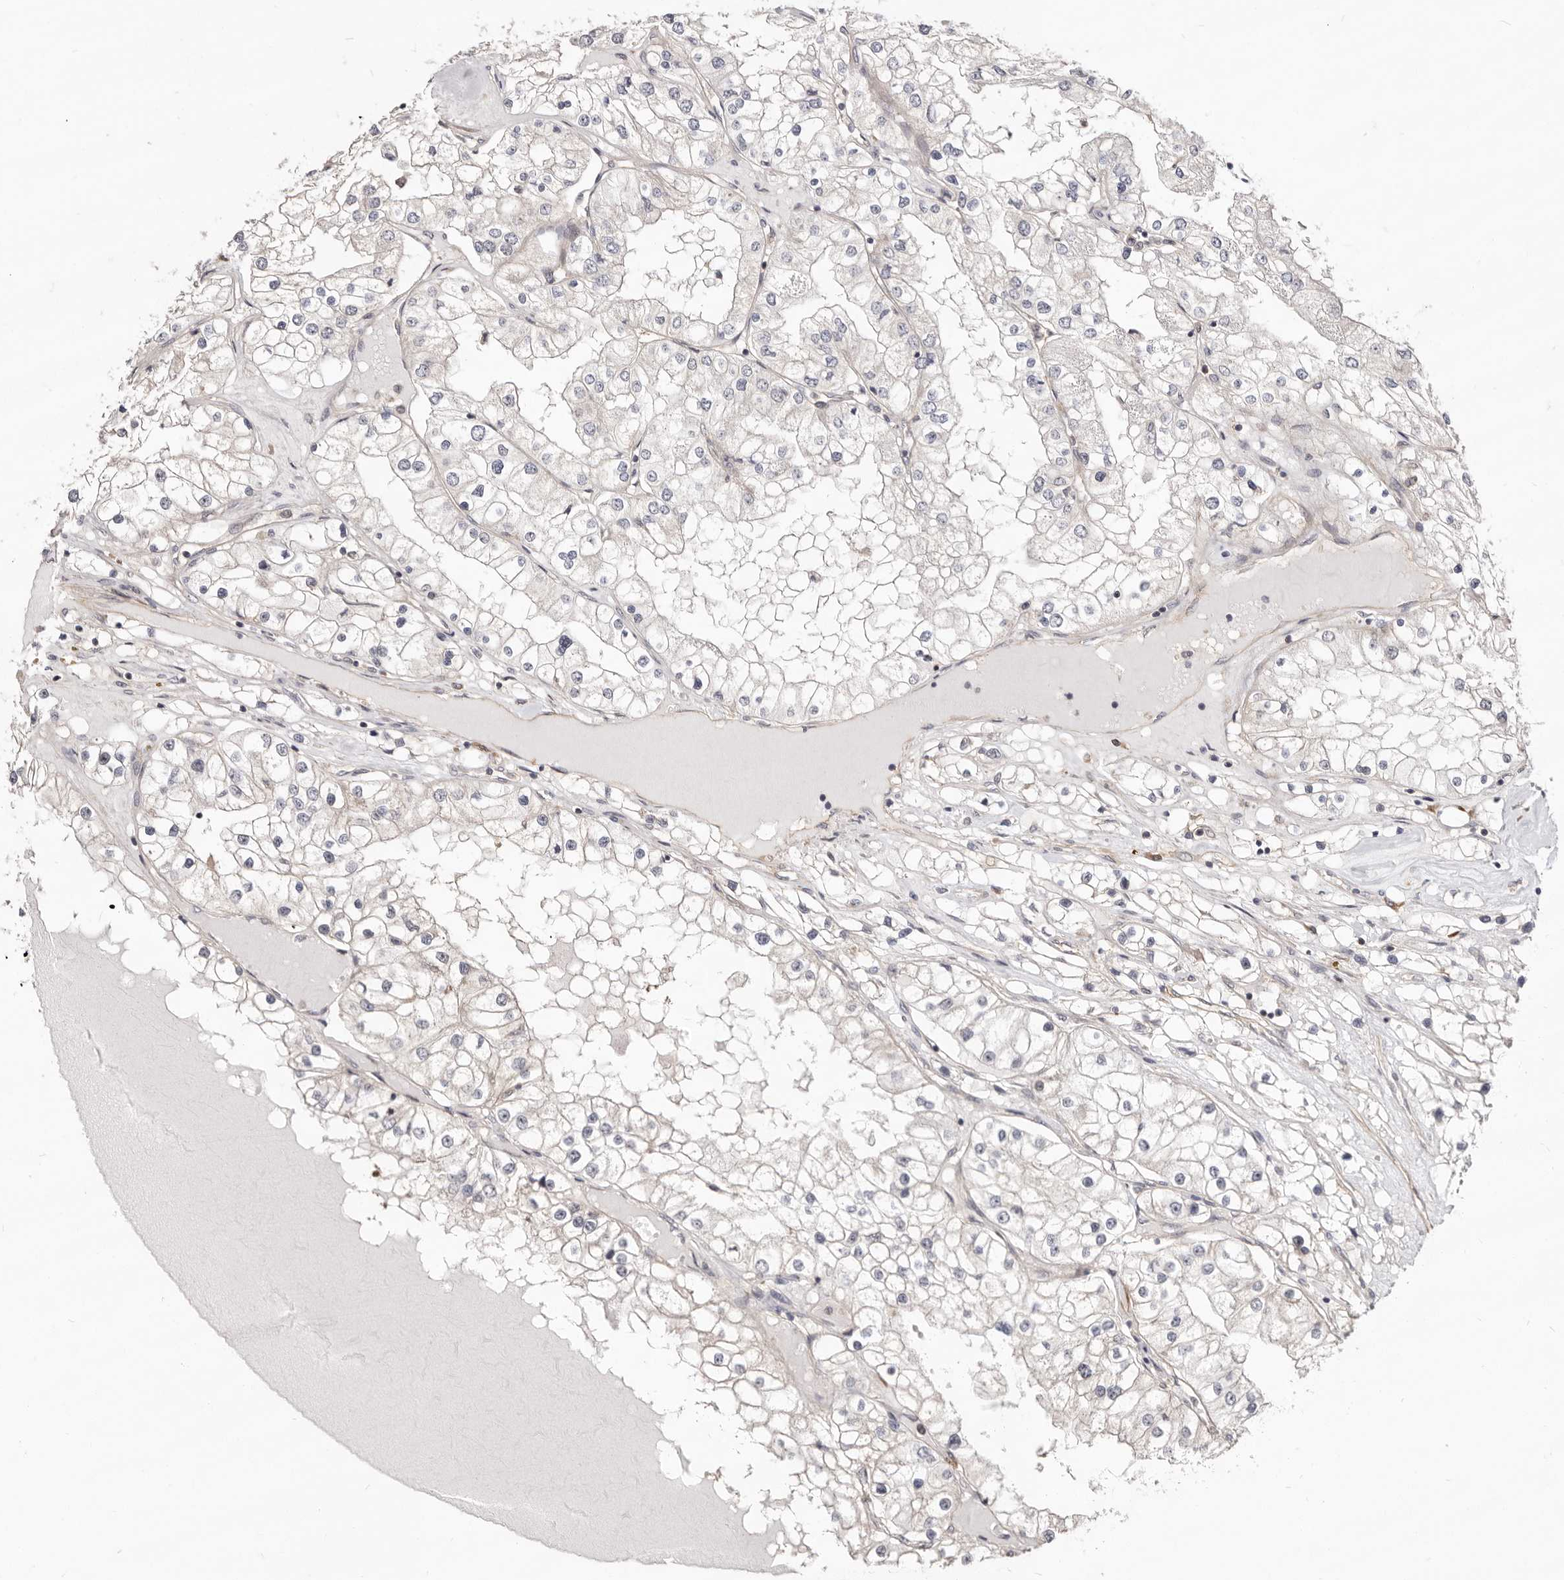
{"staining": {"intensity": "negative", "quantity": "none", "location": "none"}, "tissue": "renal cancer", "cell_type": "Tumor cells", "image_type": "cancer", "snomed": [{"axis": "morphology", "description": "Adenocarcinoma, NOS"}, {"axis": "topography", "description": "Kidney"}], "caption": "A micrograph of renal cancer stained for a protein shows no brown staining in tumor cells.", "gene": "GPATCH4", "patient": {"sex": "male", "age": 68}}